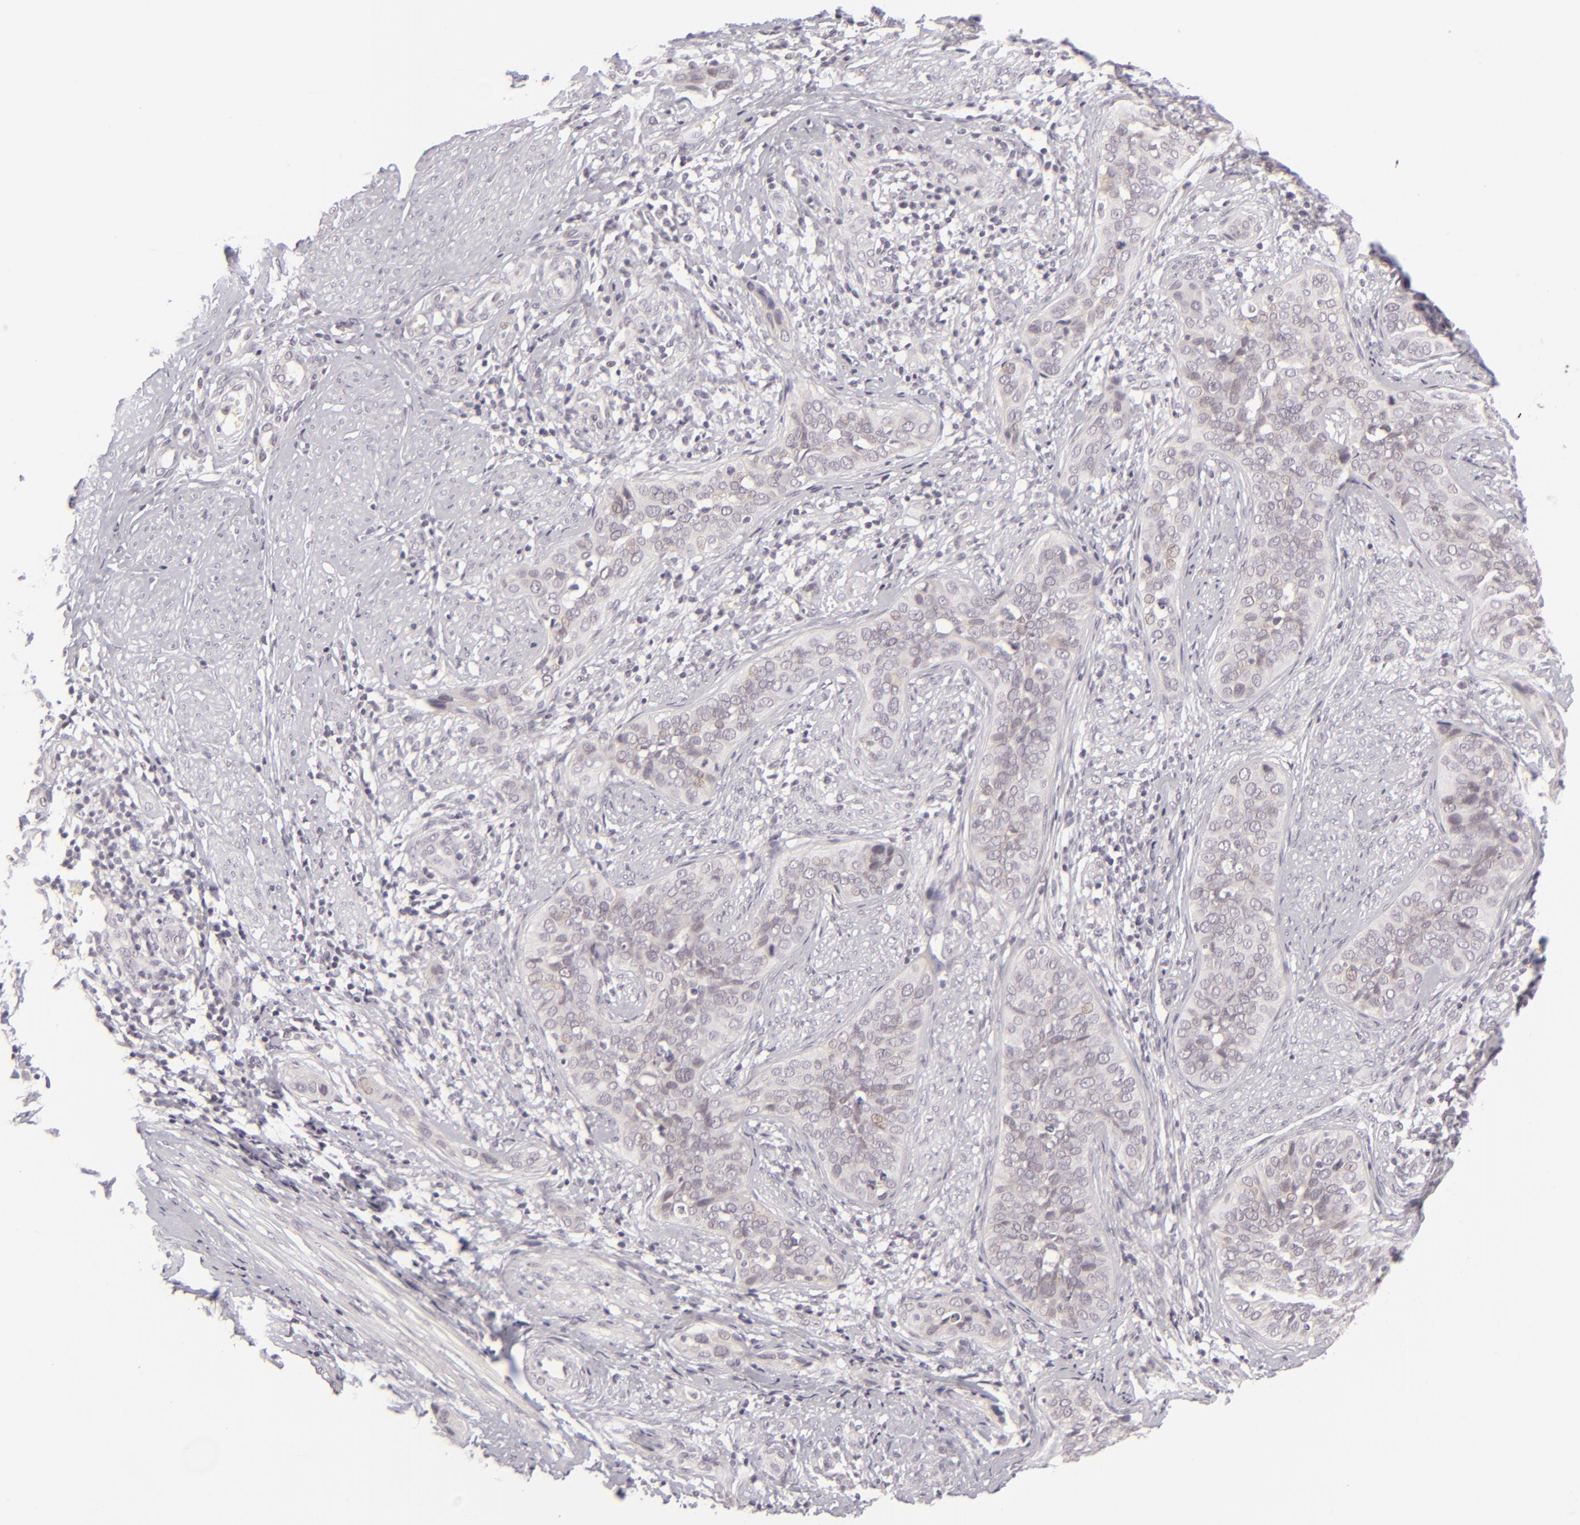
{"staining": {"intensity": "weak", "quantity": "<25%", "location": "cytoplasmic/membranous,nuclear"}, "tissue": "cervical cancer", "cell_type": "Tumor cells", "image_type": "cancer", "snomed": [{"axis": "morphology", "description": "Squamous cell carcinoma, NOS"}, {"axis": "topography", "description": "Cervix"}], "caption": "Cervical cancer (squamous cell carcinoma) was stained to show a protein in brown. There is no significant staining in tumor cells. (DAB immunohistochemistry visualized using brightfield microscopy, high magnification).", "gene": "DLG3", "patient": {"sex": "female", "age": 31}}